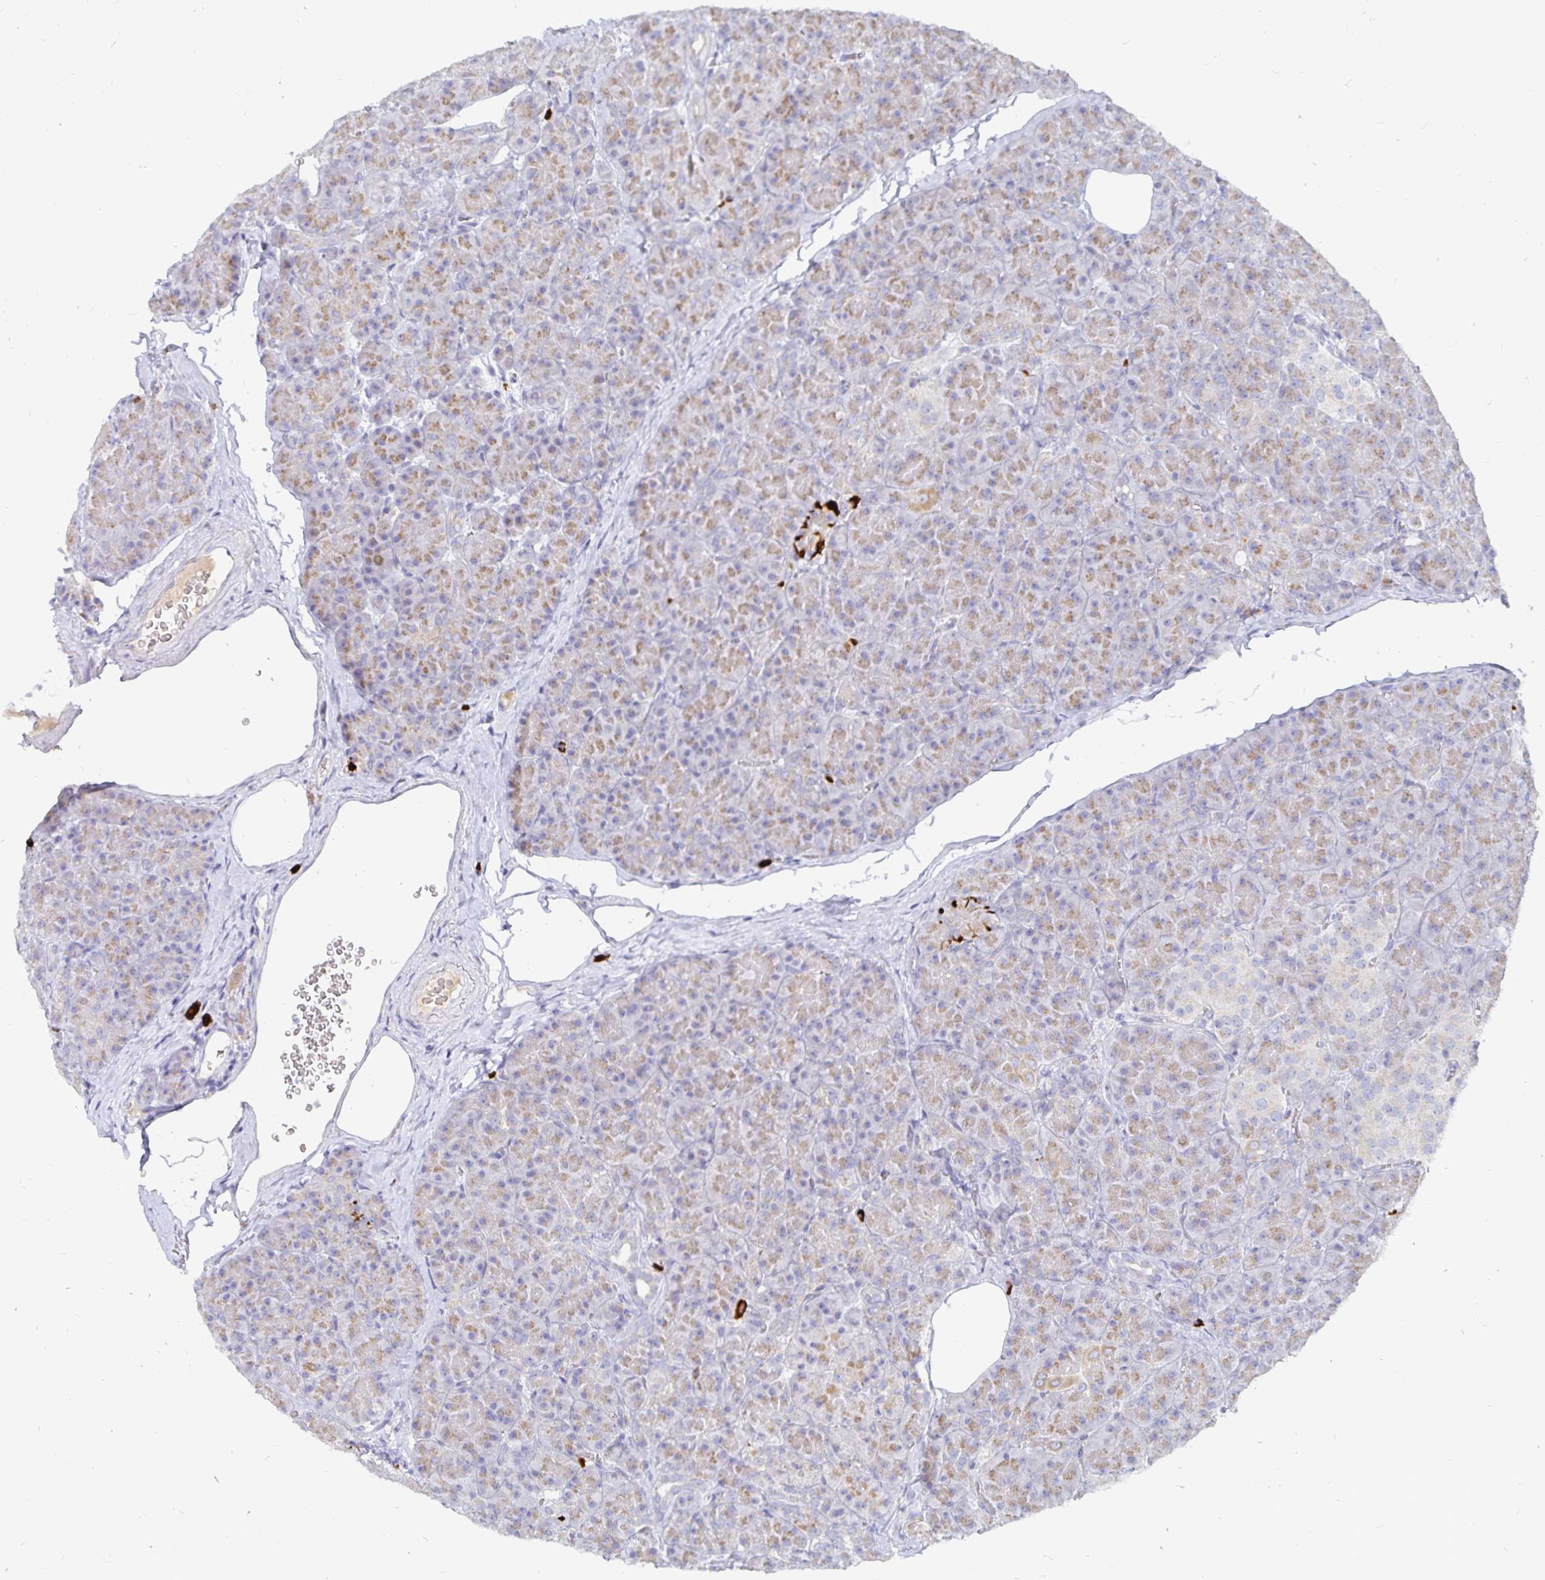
{"staining": {"intensity": "strong", "quantity": "<25%", "location": "cytoplasmic/membranous"}, "tissue": "pancreas", "cell_type": "Exocrine glandular cells", "image_type": "normal", "snomed": [{"axis": "morphology", "description": "Normal tissue, NOS"}, {"axis": "topography", "description": "Pancreas"}], "caption": "Strong cytoplasmic/membranous staining is identified in approximately <25% of exocrine glandular cells in normal pancreas.", "gene": "PKHD1", "patient": {"sex": "male", "age": 57}}